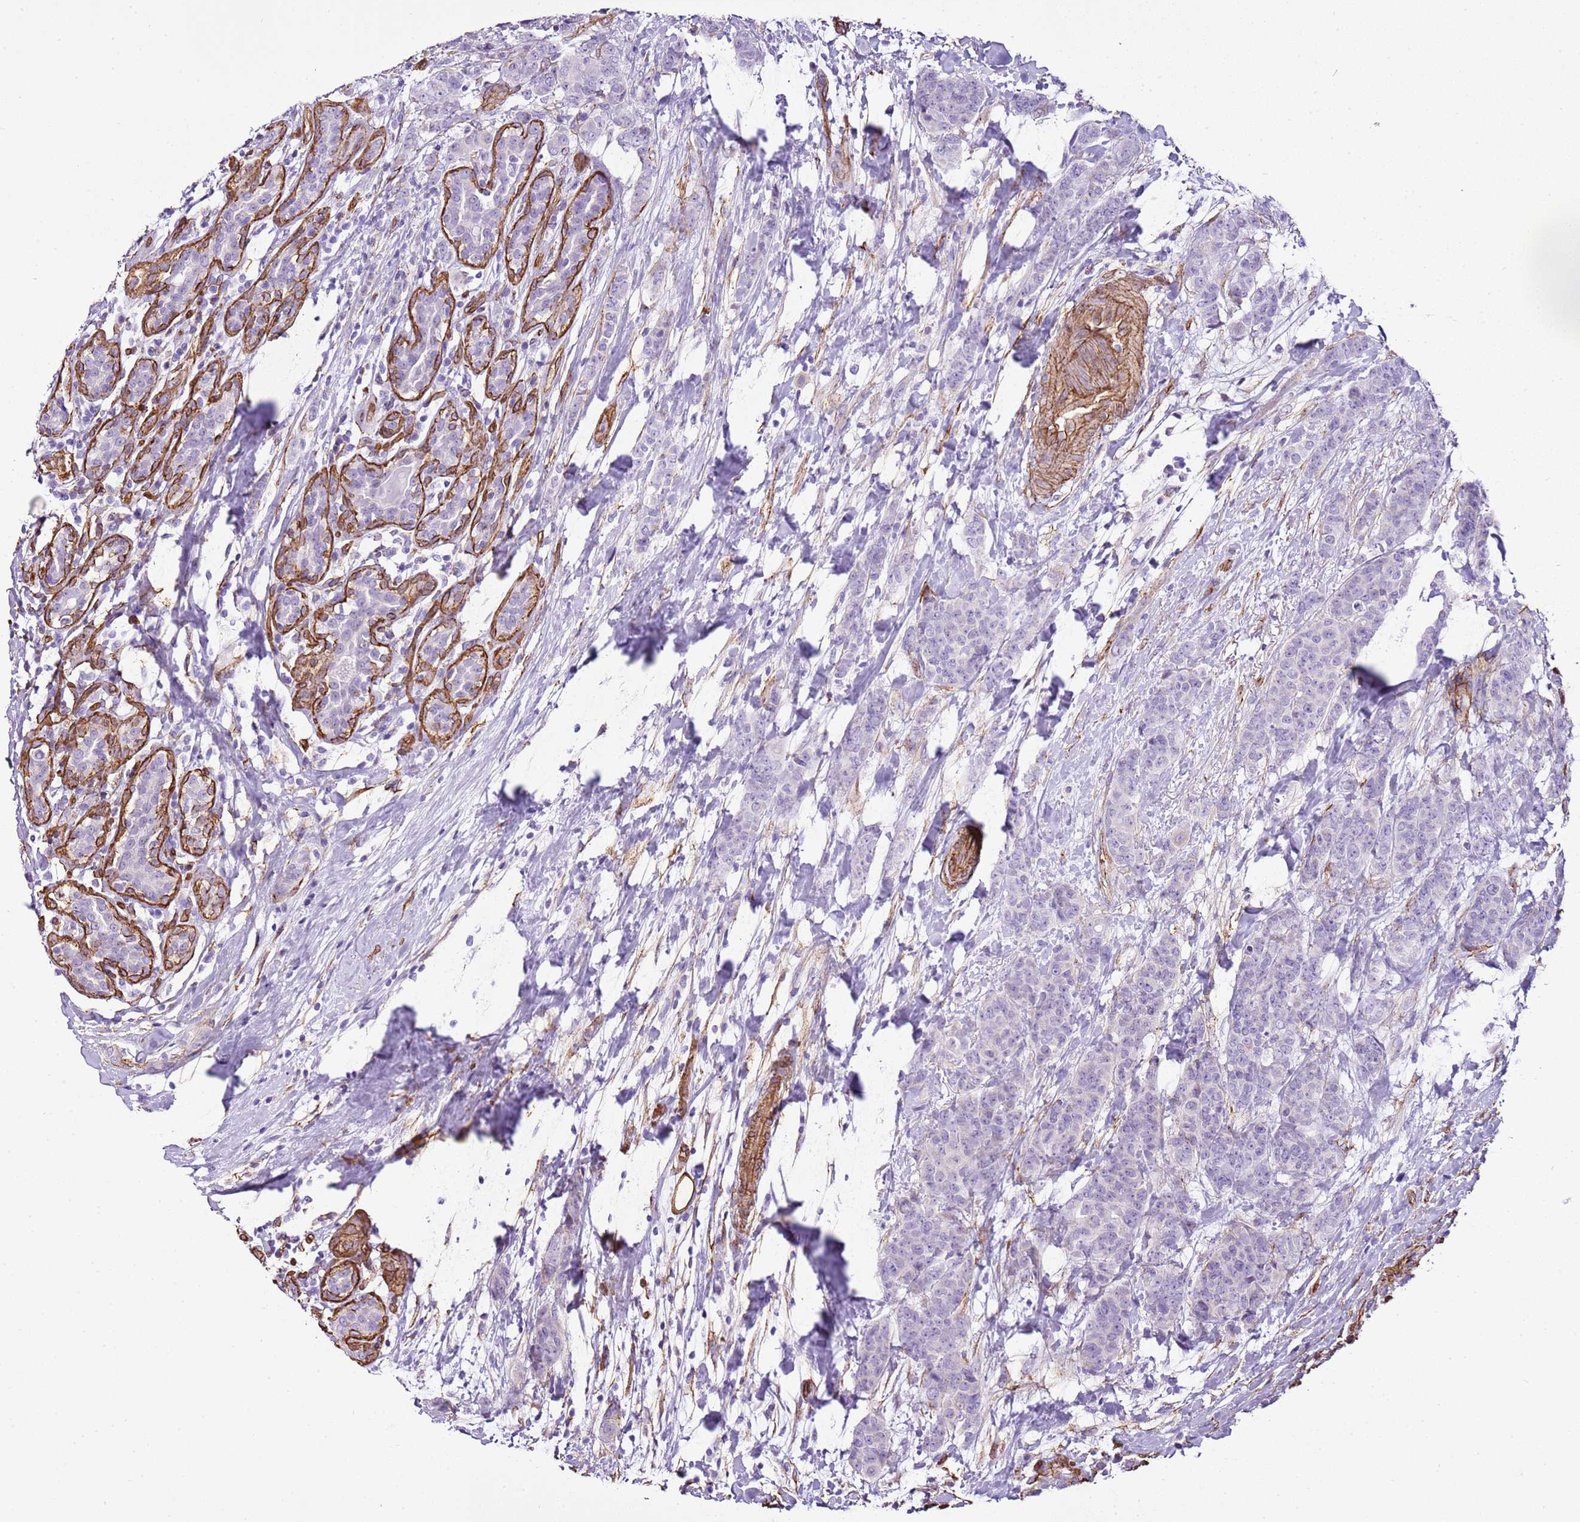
{"staining": {"intensity": "negative", "quantity": "none", "location": "none"}, "tissue": "breast cancer", "cell_type": "Tumor cells", "image_type": "cancer", "snomed": [{"axis": "morphology", "description": "Duct carcinoma"}, {"axis": "topography", "description": "Breast"}], "caption": "Human breast infiltrating ductal carcinoma stained for a protein using immunohistochemistry reveals no positivity in tumor cells.", "gene": "CTDSPL", "patient": {"sex": "female", "age": 40}}